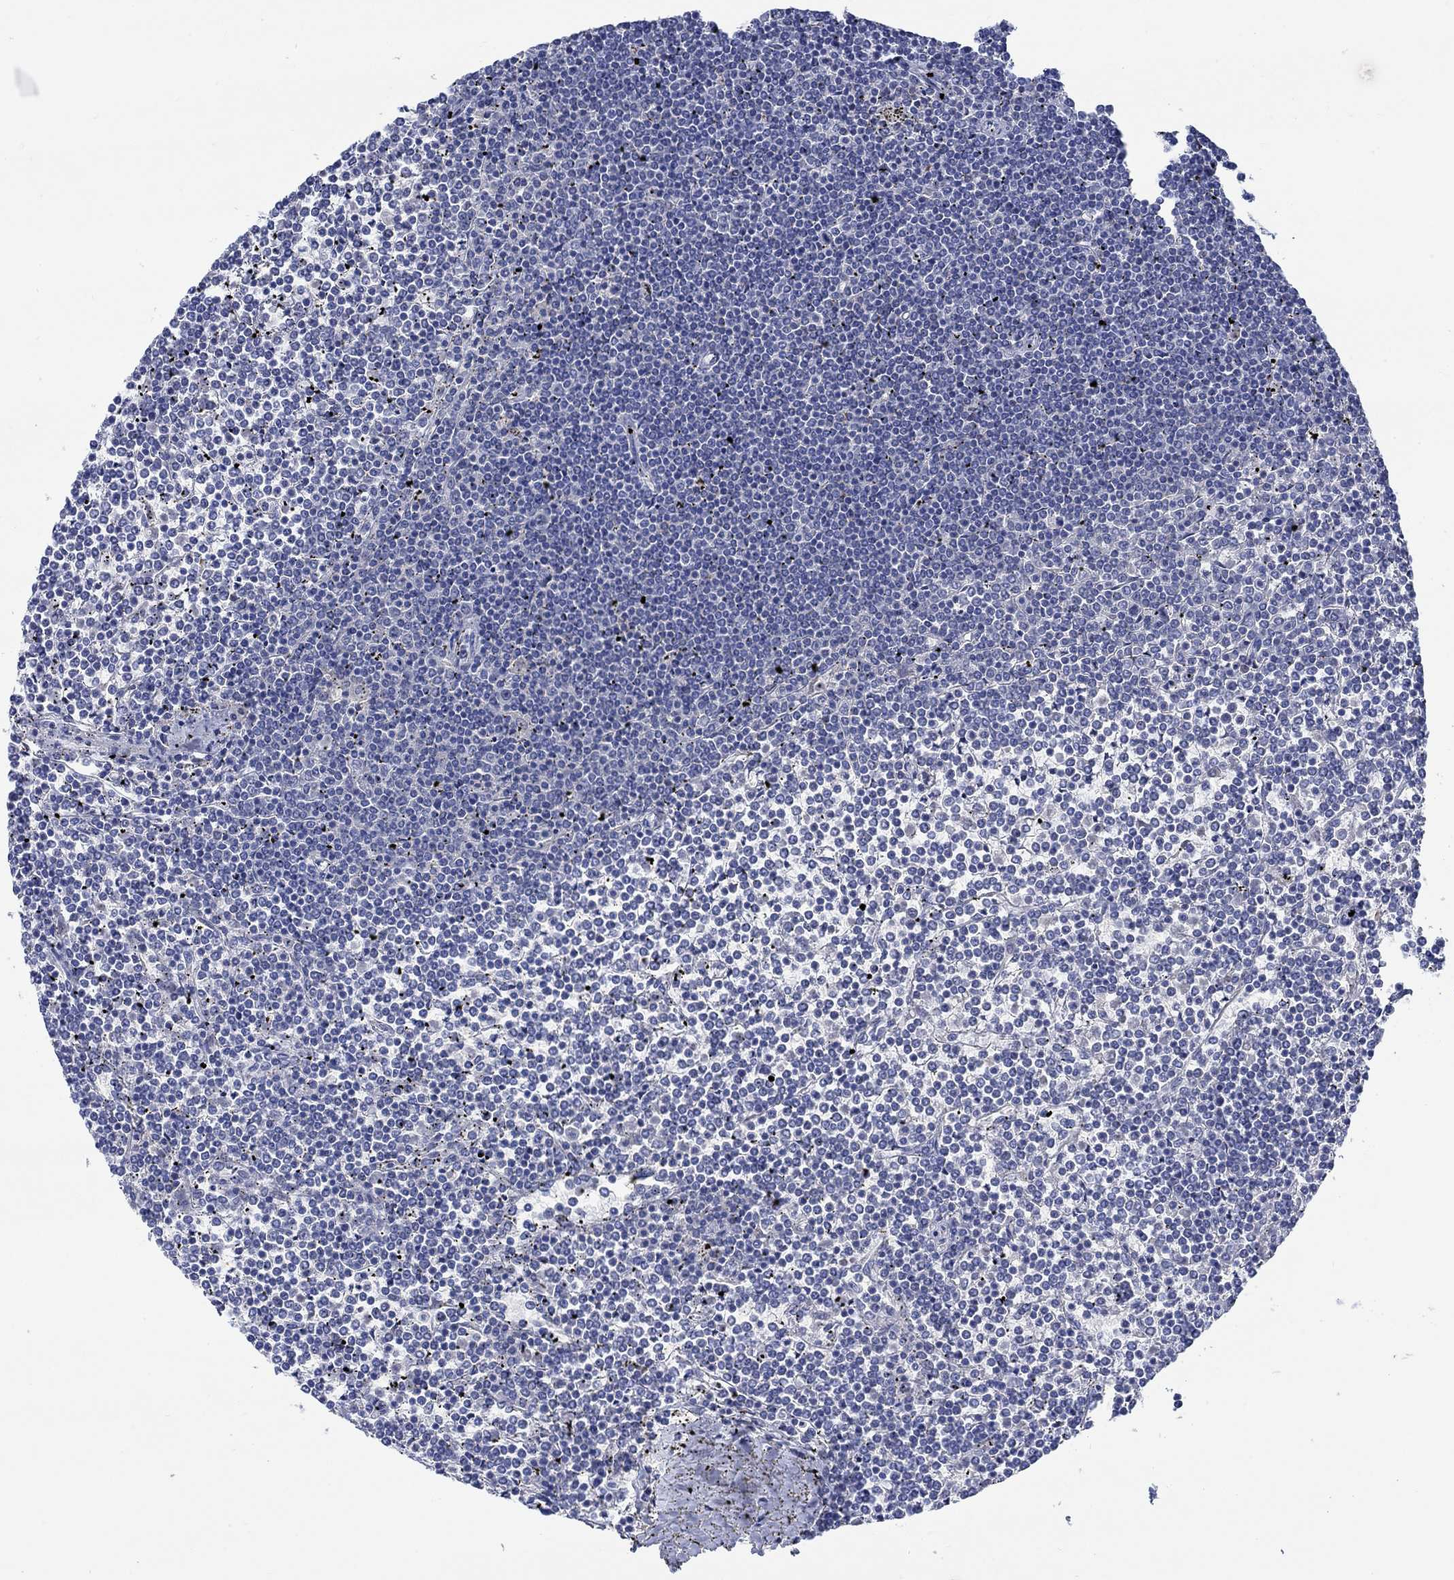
{"staining": {"intensity": "negative", "quantity": "none", "location": "none"}, "tissue": "lymphoma", "cell_type": "Tumor cells", "image_type": "cancer", "snomed": [{"axis": "morphology", "description": "Malignant lymphoma, non-Hodgkin's type, Low grade"}, {"axis": "topography", "description": "Spleen"}], "caption": "There is no significant positivity in tumor cells of low-grade malignant lymphoma, non-Hodgkin's type.", "gene": "PPP1R17", "patient": {"sex": "female", "age": 19}}